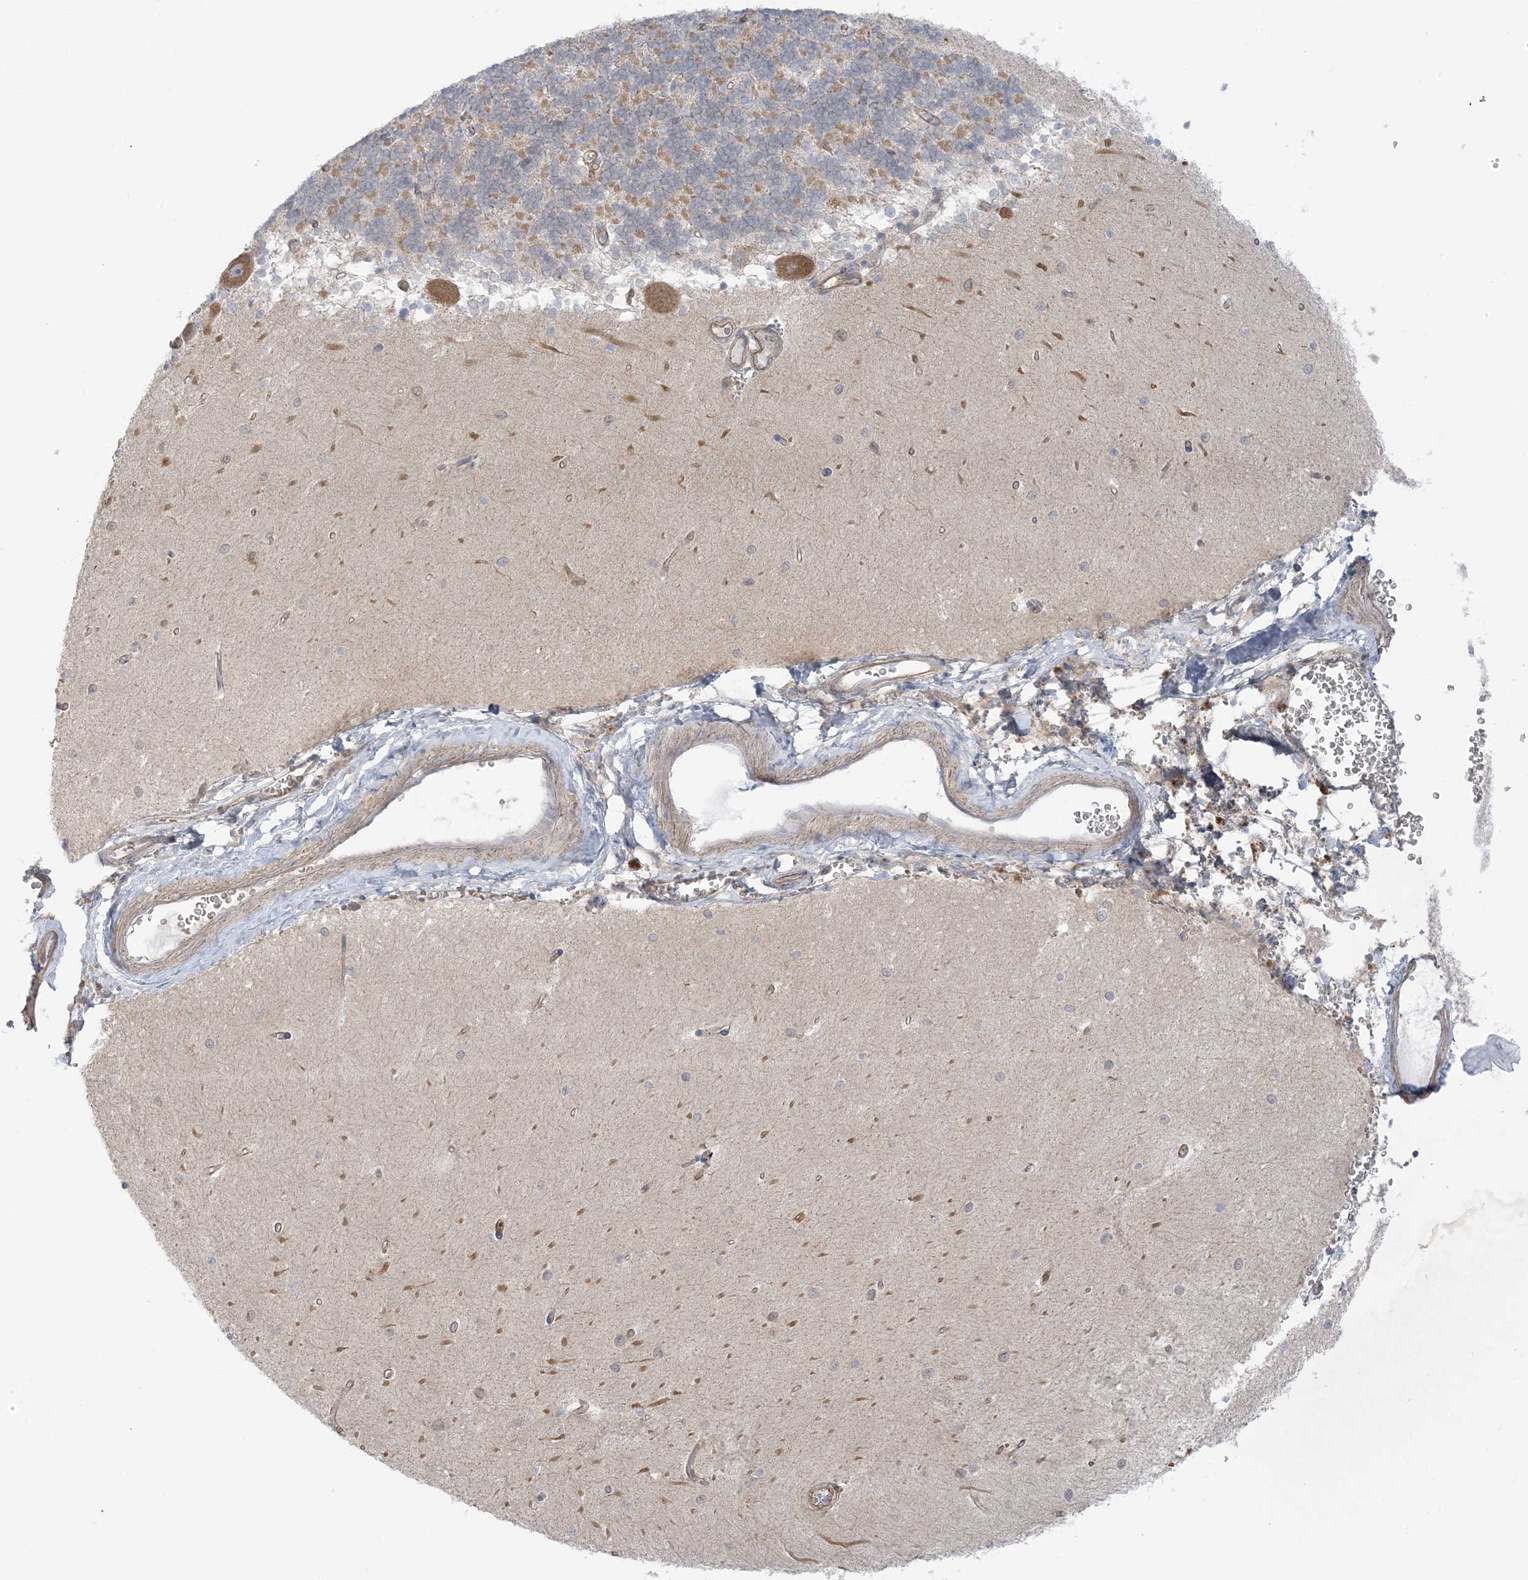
{"staining": {"intensity": "moderate", "quantity": "<25%", "location": "cytoplasmic/membranous"}, "tissue": "cerebellum", "cell_type": "Cells in granular layer", "image_type": "normal", "snomed": [{"axis": "morphology", "description": "Normal tissue, NOS"}, {"axis": "topography", "description": "Cerebellum"}], "caption": "Protein expression by immunohistochemistry reveals moderate cytoplasmic/membranous expression in approximately <25% of cells in granular layer in normal cerebellum.", "gene": "ICMT", "patient": {"sex": "male", "age": 37}}